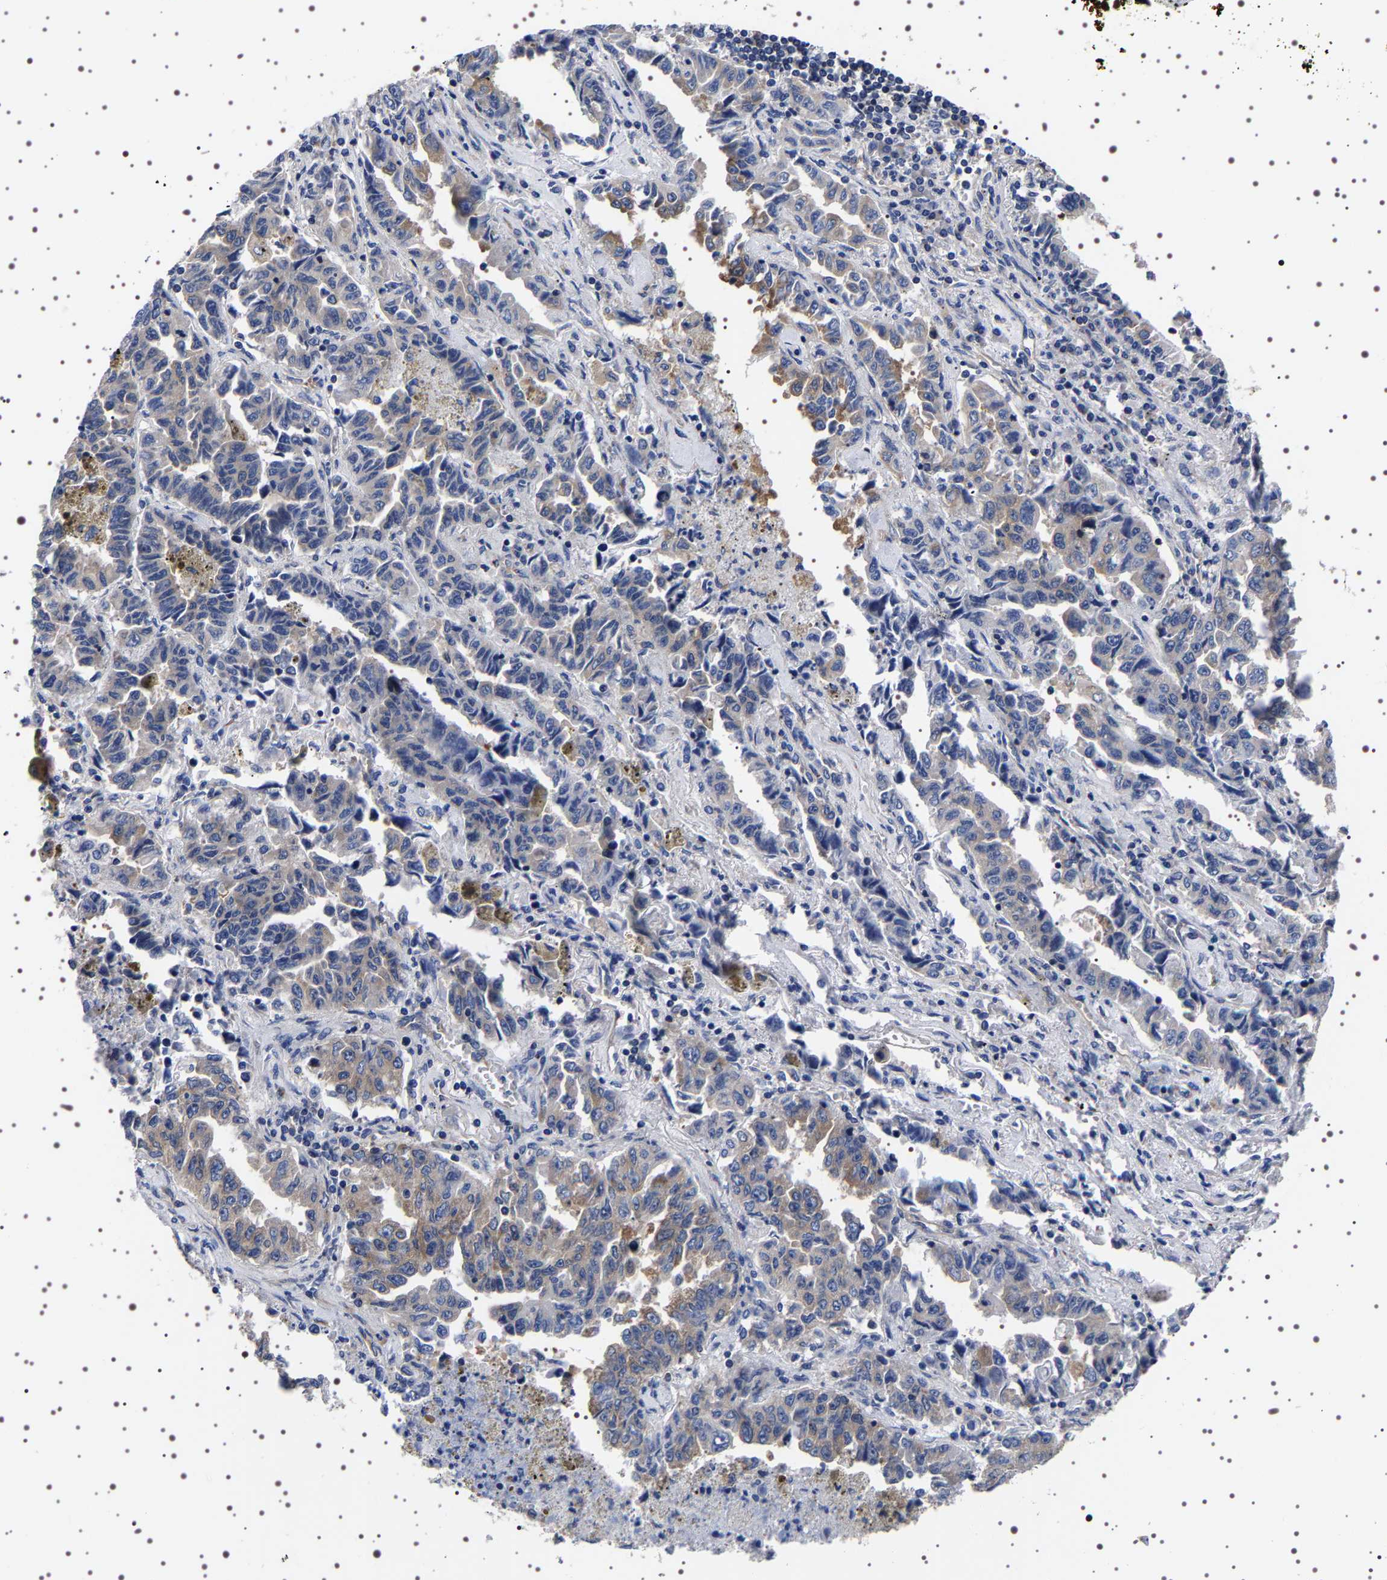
{"staining": {"intensity": "moderate", "quantity": "<25%", "location": "cytoplasmic/membranous"}, "tissue": "lung cancer", "cell_type": "Tumor cells", "image_type": "cancer", "snomed": [{"axis": "morphology", "description": "Adenocarcinoma, NOS"}, {"axis": "topography", "description": "Lung"}], "caption": "High-magnification brightfield microscopy of lung cancer (adenocarcinoma) stained with DAB (brown) and counterstained with hematoxylin (blue). tumor cells exhibit moderate cytoplasmic/membranous expression is seen in about<25% of cells.", "gene": "DARS1", "patient": {"sex": "female", "age": 51}}